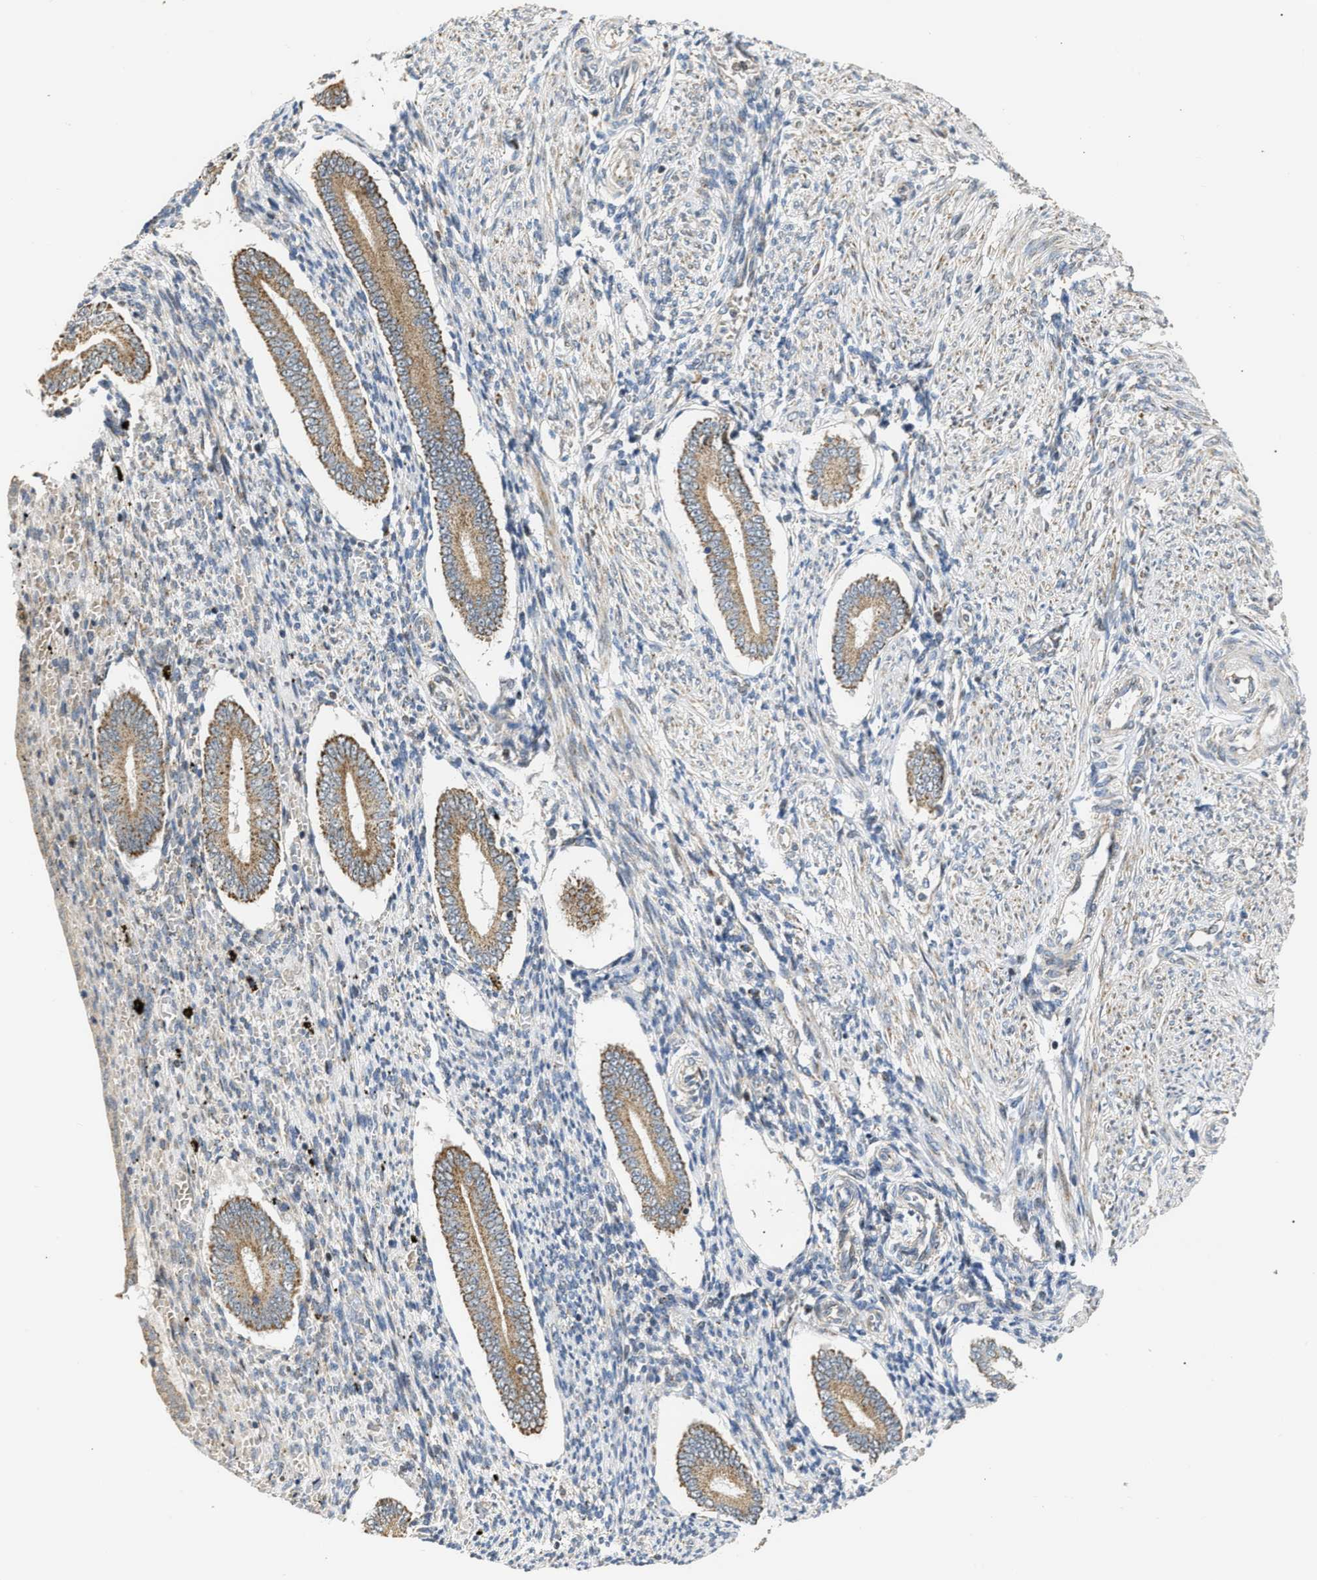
{"staining": {"intensity": "negative", "quantity": "none", "location": "none"}, "tissue": "endometrium", "cell_type": "Cells in endometrial stroma", "image_type": "normal", "snomed": [{"axis": "morphology", "description": "Normal tissue, NOS"}, {"axis": "topography", "description": "Endometrium"}], "caption": "Immunohistochemistry image of benign endometrium: human endometrium stained with DAB (3,3'-diaminobenzidine) shows no significant protein expression in cells in endometrial stroma.", "gene": "DEPTOR", "patient": {"sex": "female", "age": 42}}